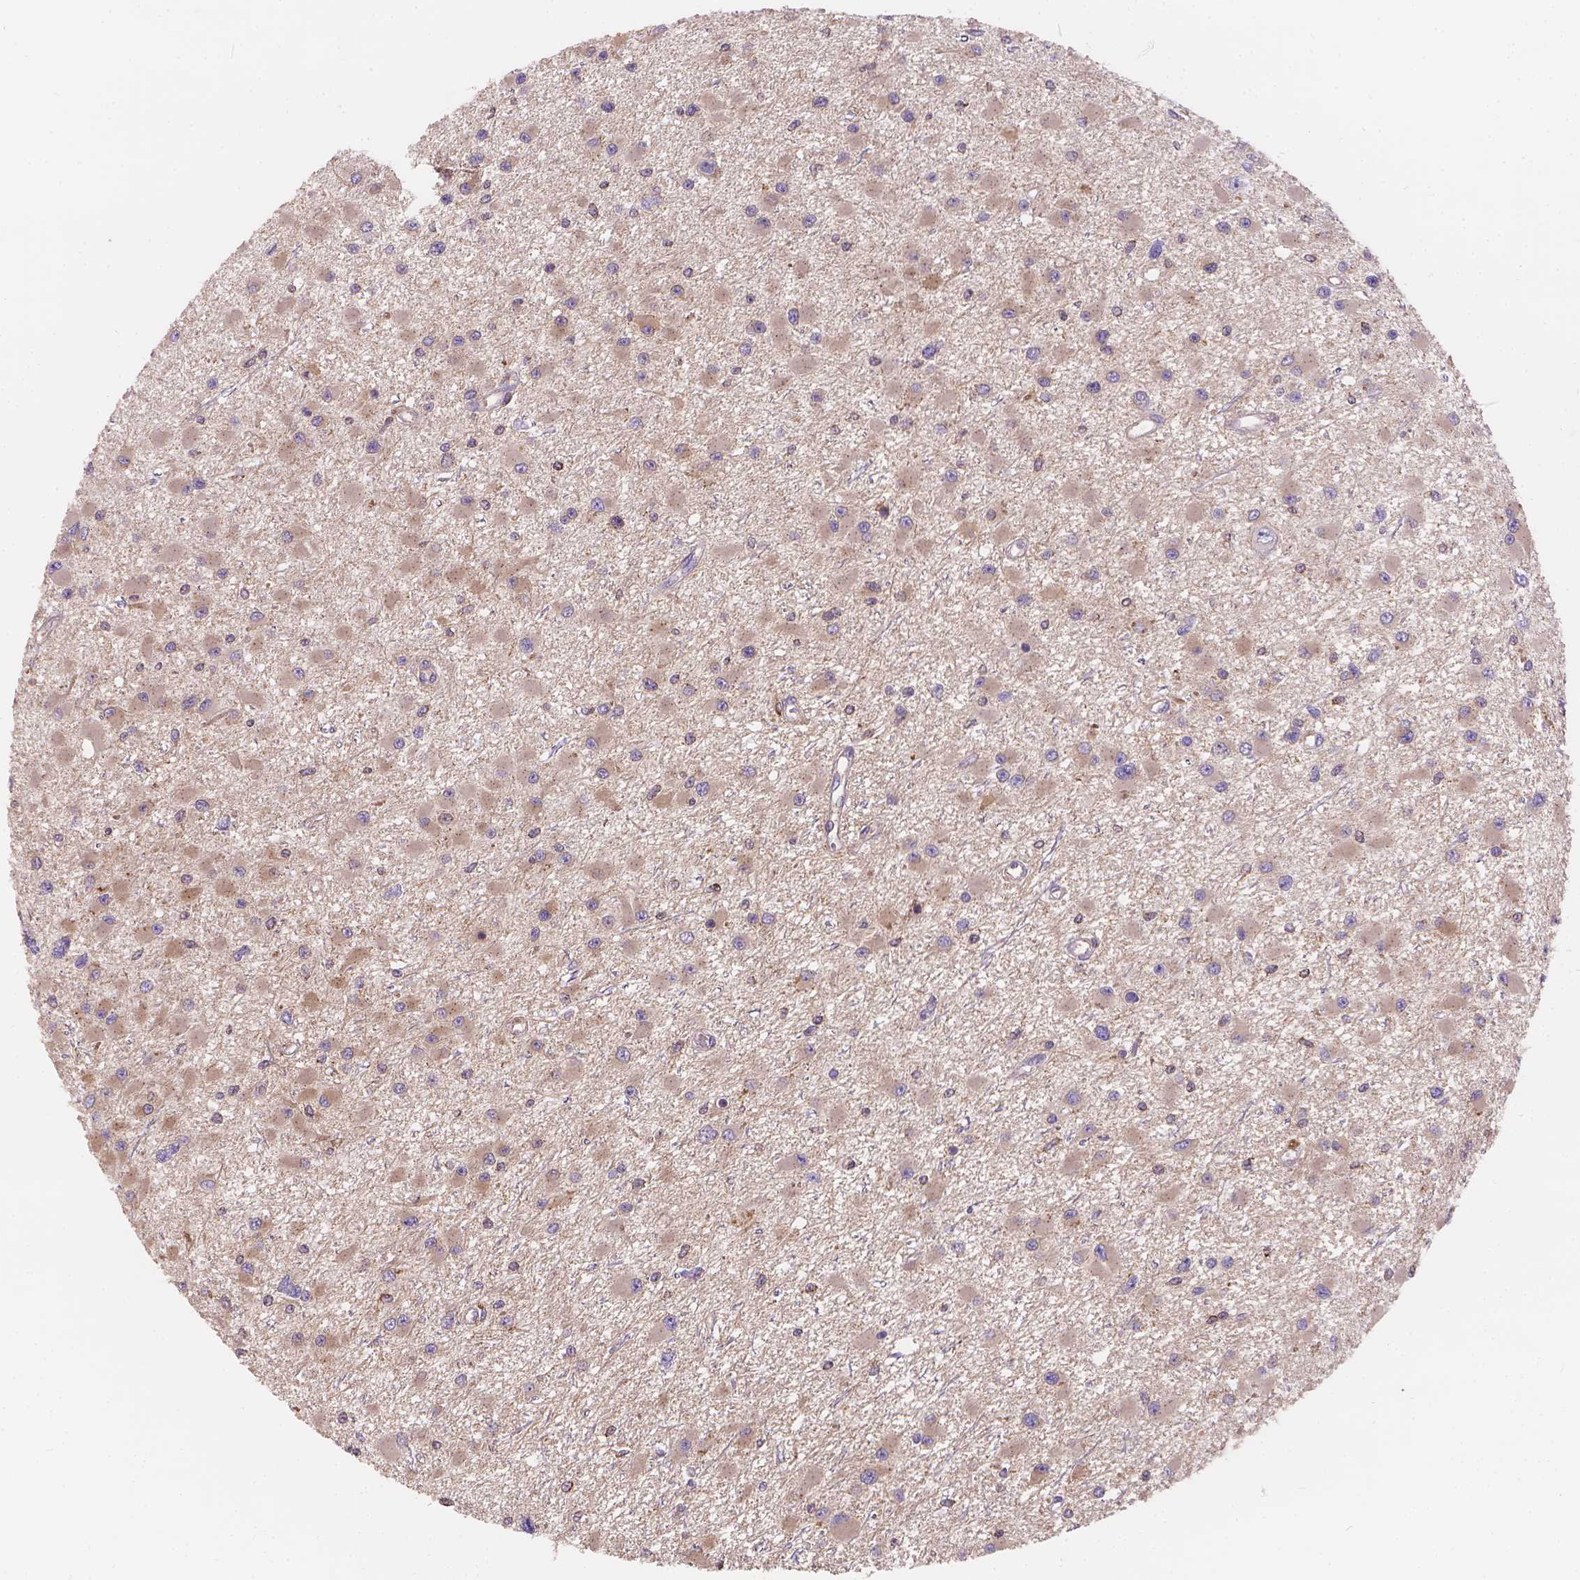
{"staining": {"intensity": "moderate", "quantity": "25%-75%", "location": "cytoplasmic/membranous"}, "tissue": "glioma", "cell_type": "Tumor cells", "image_type": "cancer", "snomed": [{"axis": "morphology", "description": "Glioma, malignant, High grade"}, {"axis": "topography", "description": "Brain"}], "caption": "There is medium levels of moderate cytoplasmic/membranous positivity in tumor cells of high-grade glioma (malignant), as demonstrated by immunohistochemical staining (brown color).", "gene": "CDK10", "patient": {"sex": "male", "age": 54}}